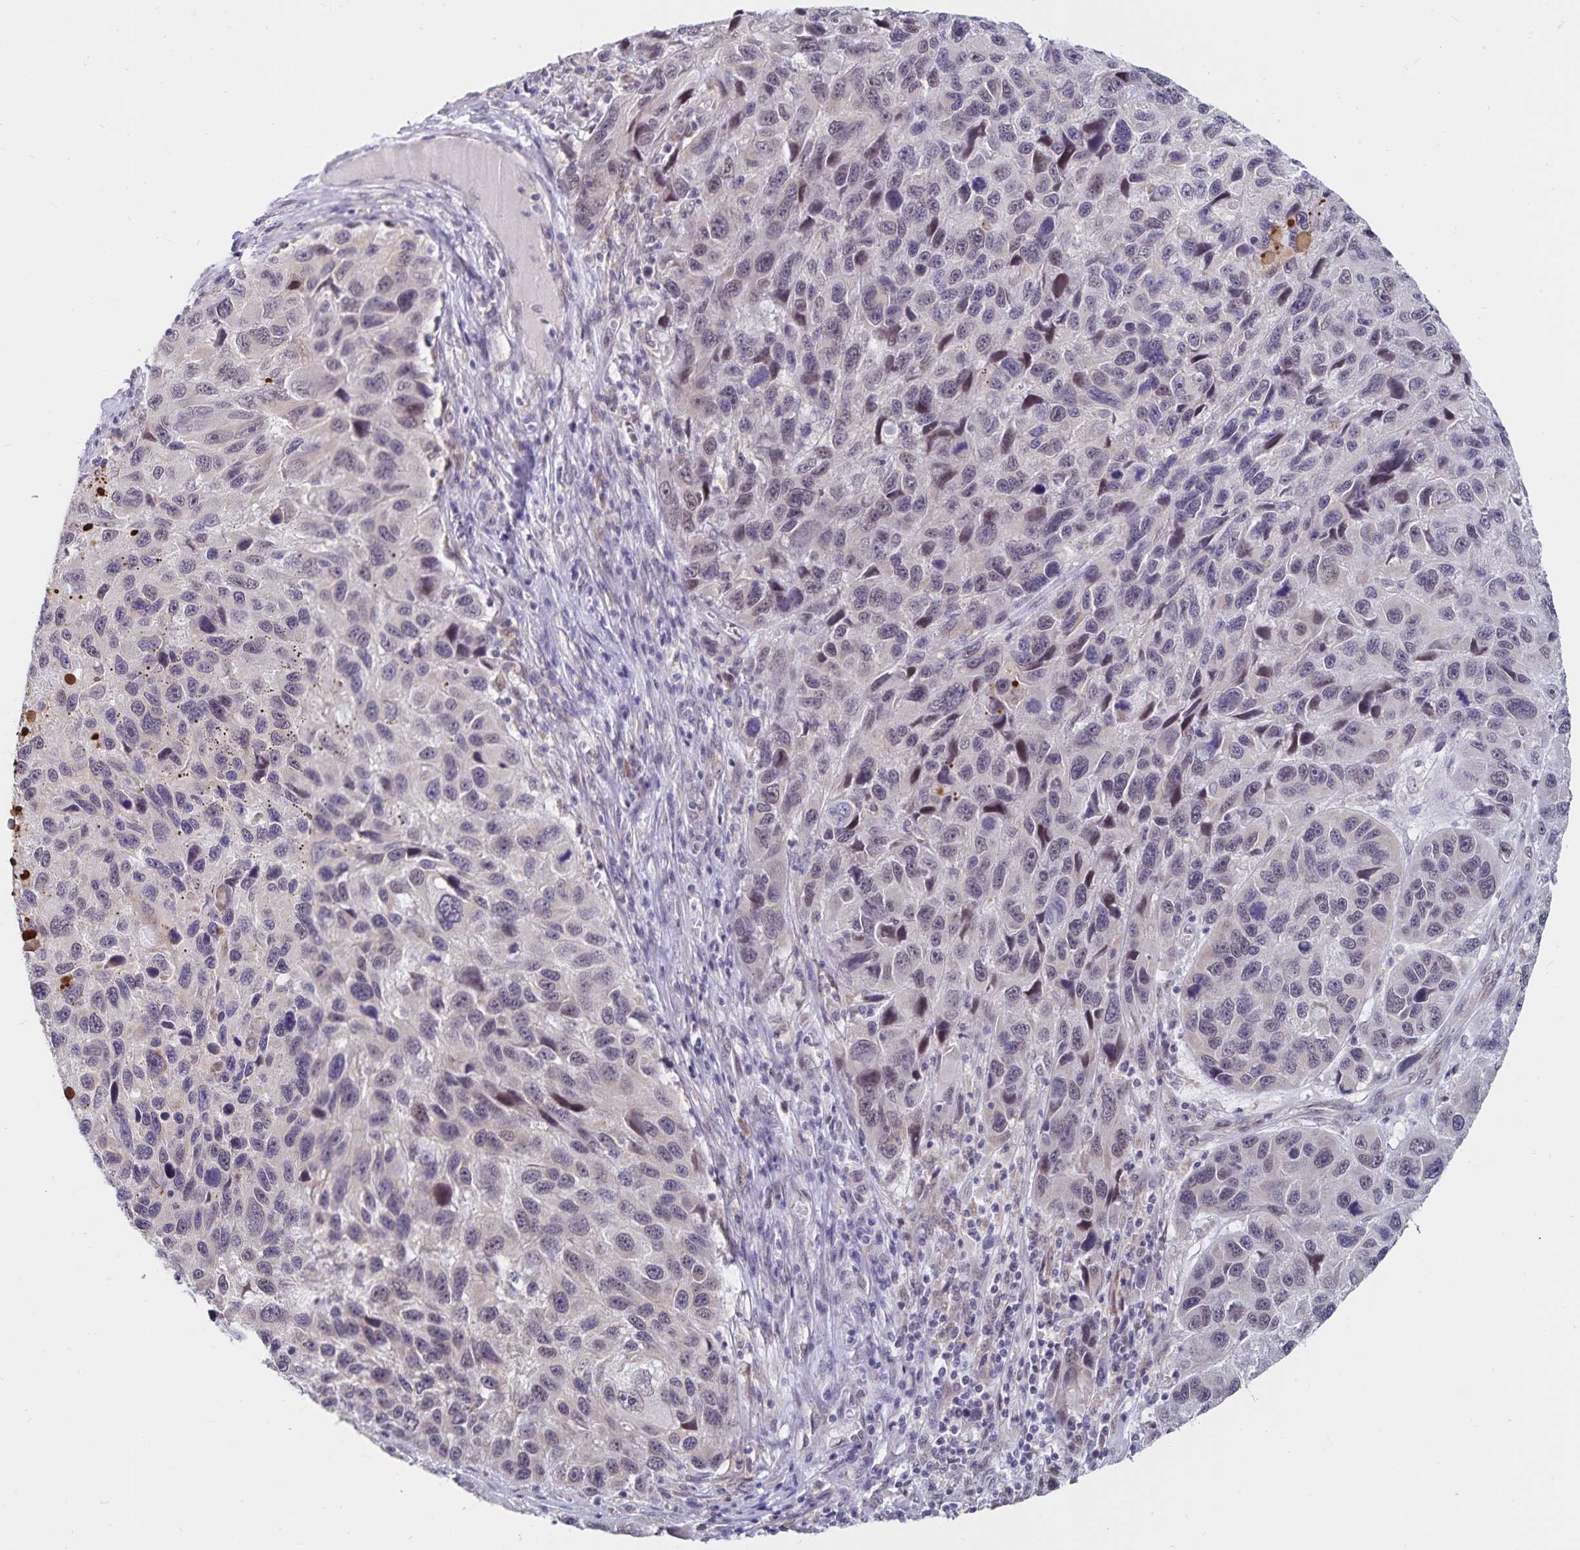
{"staining": {"intensity": "negative", "quantity": "none", "location": "none"}, "tissue": "melanoma", "cell_type": "Tumor cells", "image_type": "cancer", "snomed": [{"axis": "morphology", "description": "Malignant melanoma, NOS"}, {"axis": "topography", "description": "Skin"}], "caption": "Tumor cells show no significant staining in melanoma.", "gene": "ATP2A2", "patient": {"sex": "male", "age": 53}}